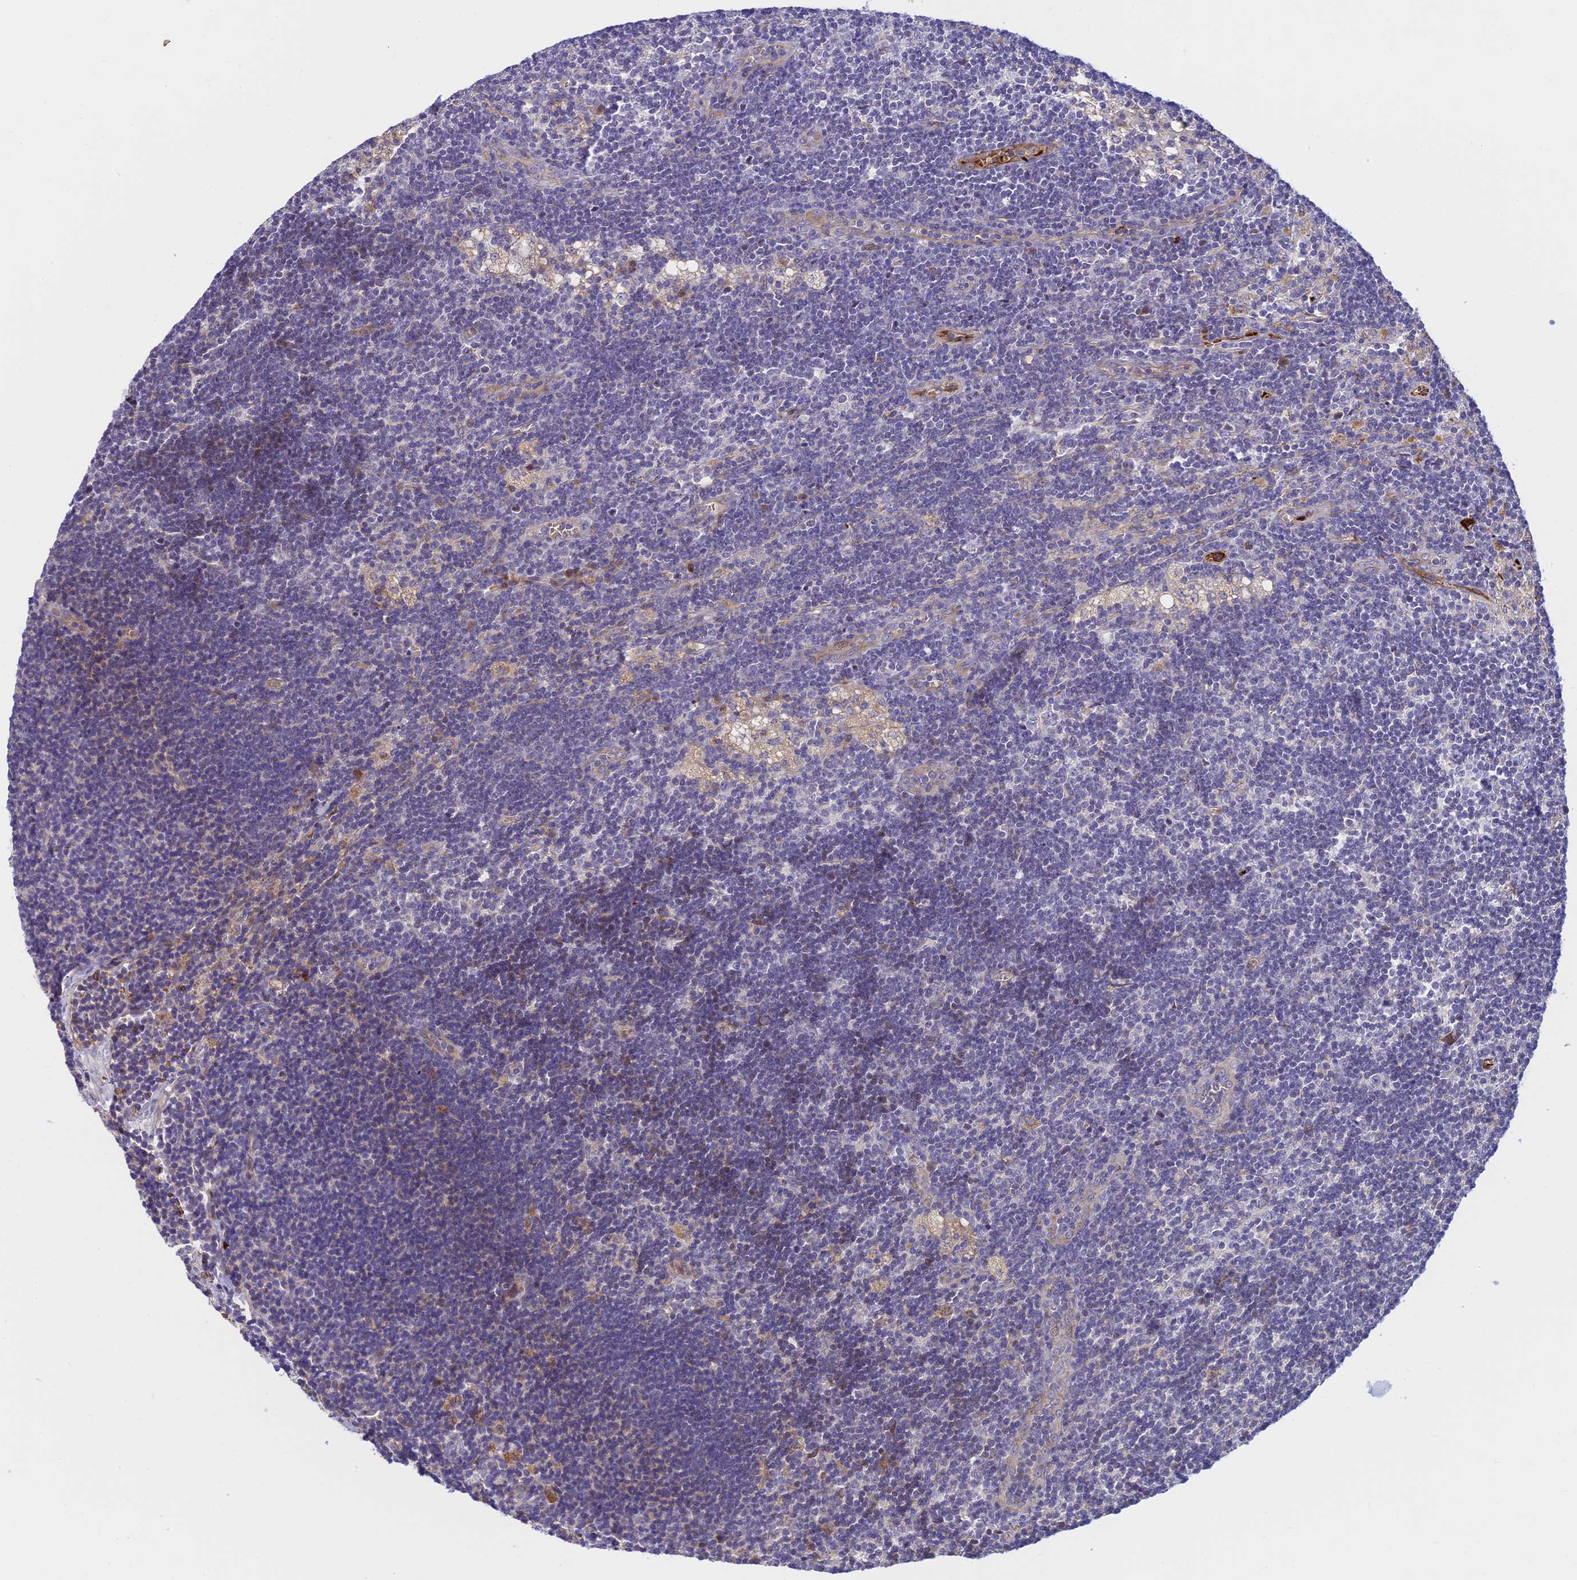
{"staining": {"intensity": "negative", "quantity": "none", "location": "none"}, "tissue": "lymph node", "cell_type": "Germinal center cells", "image_type": "normal", "snomed": [{"axis": "morphology", "description": "Normal tissue, NOS"}, {"axis": "topography", "description": "Lymph node"}], "caption": "Immunohistochemical staining of benign lymph node exhibits no significant staining in germinal center cells.", "gene": "UFSP2", "patient": {"sex": "male", "age": 24}}